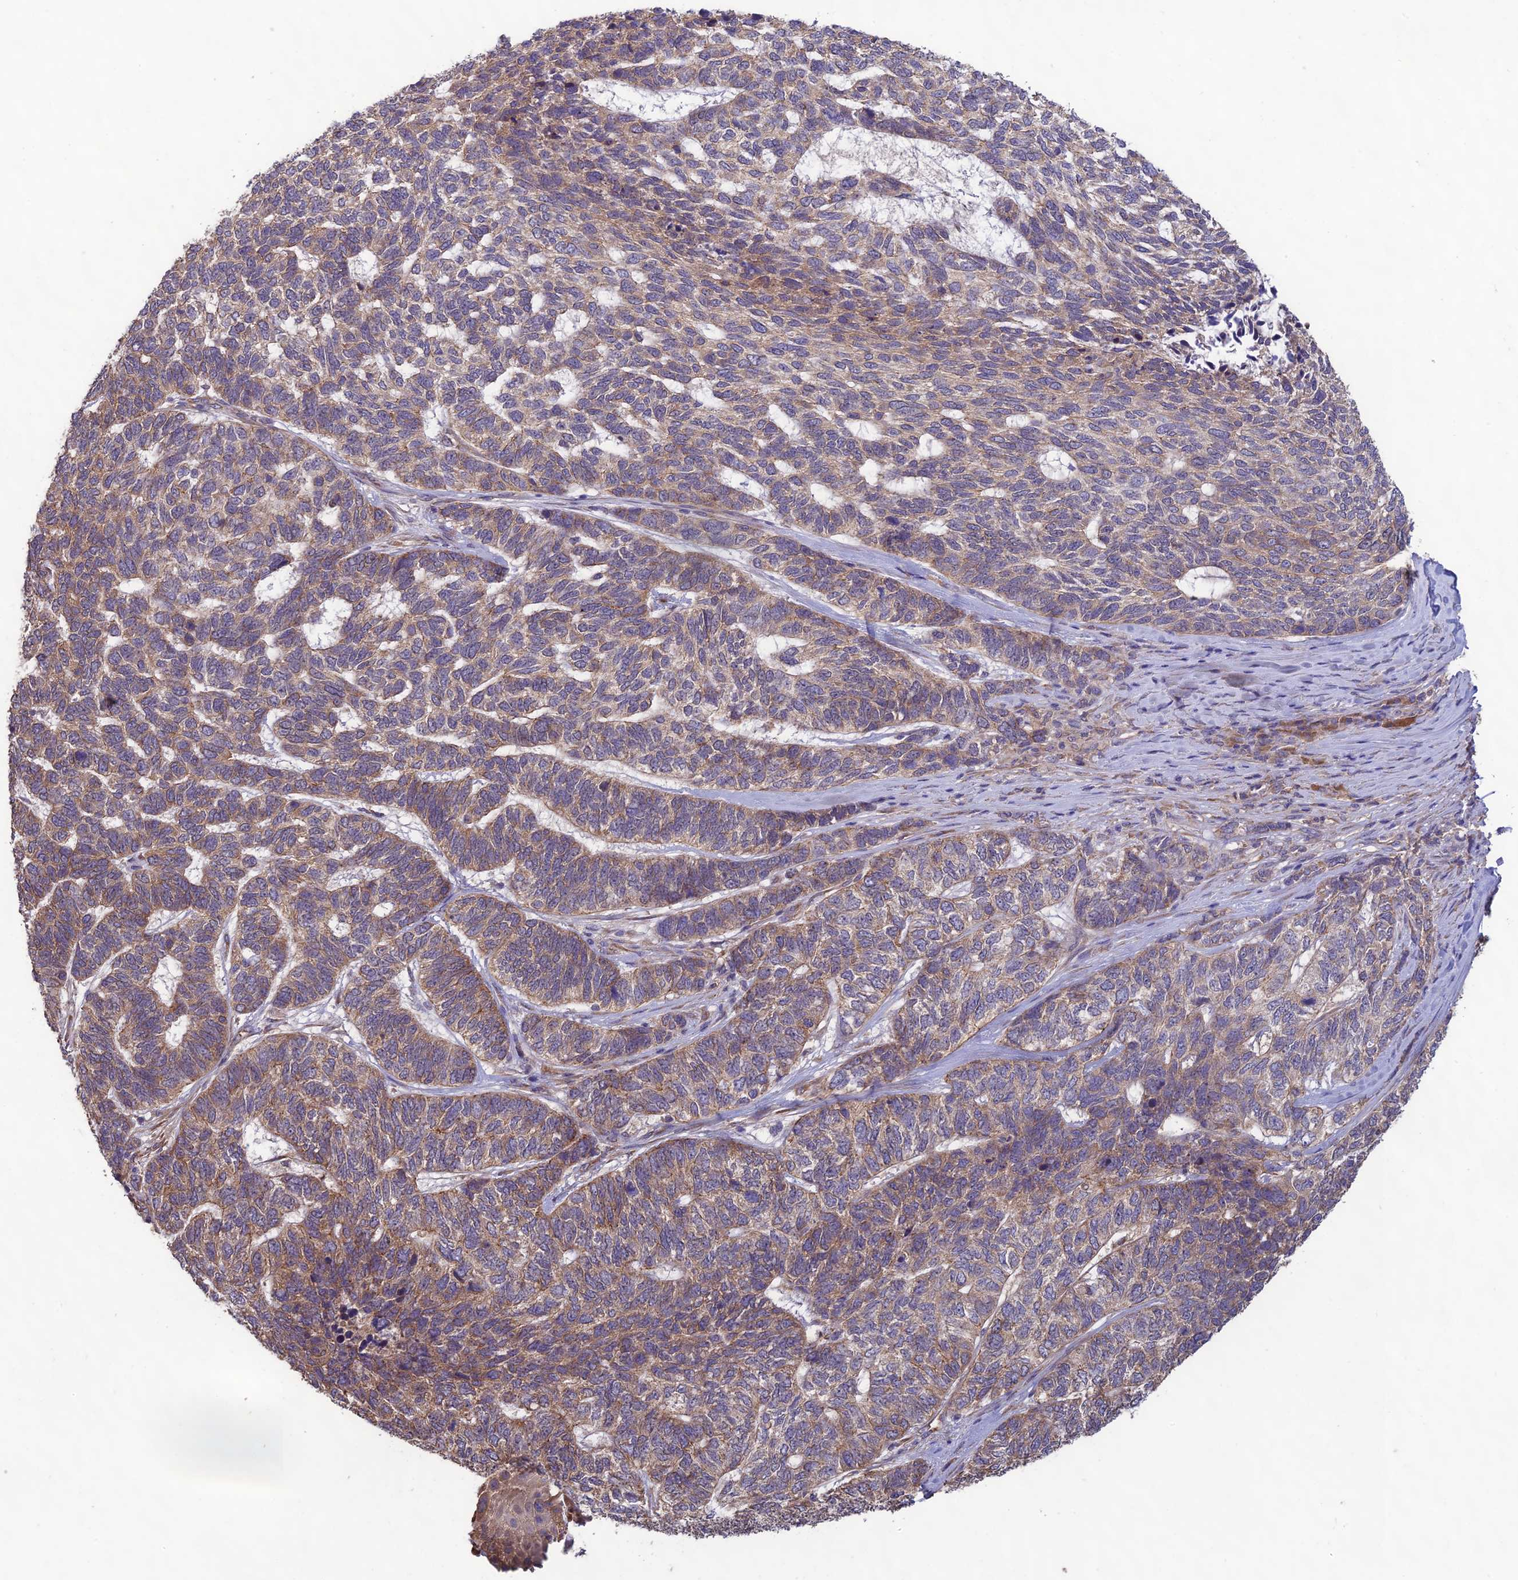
{"staining": {"intensity": "weak", "quantity": ">75%", "location": "cytoplasmic/membranous"}, "tissue": "skin cancer", "cell_type": "Tumor cells", "image_type": "cancer", "snomed": [{"axis": "morphology", "description": "Basal cell carcinoma"}, {"axis": "topography", "description": "Skin"}], "caption": "A photomicrograph showing weak cytoplasmic/membranous expression in about >75% of tumor cells in basal cell carcinoma (skin), as visualized by brown immunohistochemical staining.", "gene": "MRNIP", "patient": {"sex": "female", "age": 65}}